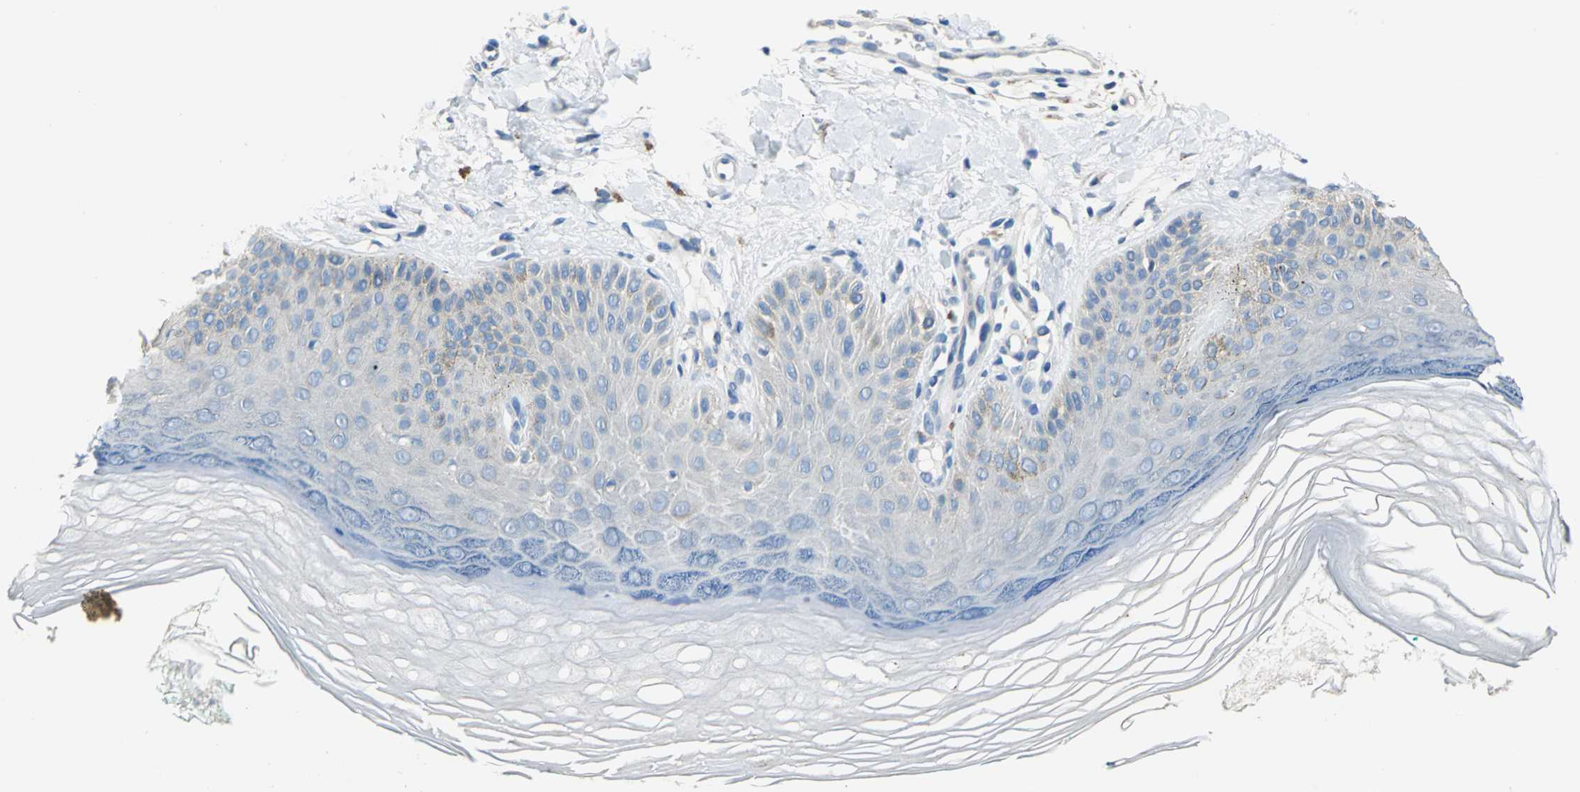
{"staining": {"intensity": "moderate", "quantity": ">75%", "location": "cytoplasmic/membranous"}, "tissue": "skin", "cell_type": "Fibroblasts", "image_type": "normal", "snomed": [{"axis": "morphology", "description": "Normal tissue, NOS"}, {"axis": "topography", "description": "Skin"}], "caption": "Immunohistochemical staining of benign human skin demonstrates >75% levels of moderate cytoplasmic/membranous protein staining in about >75% of fibroblasts. (DAB (3,3'-diaminobenzidine) IHC, brown staining for protein, blue staining for nuclei).", "gene": "RASD2", "patient": {"sex": "male", "age": 26}}